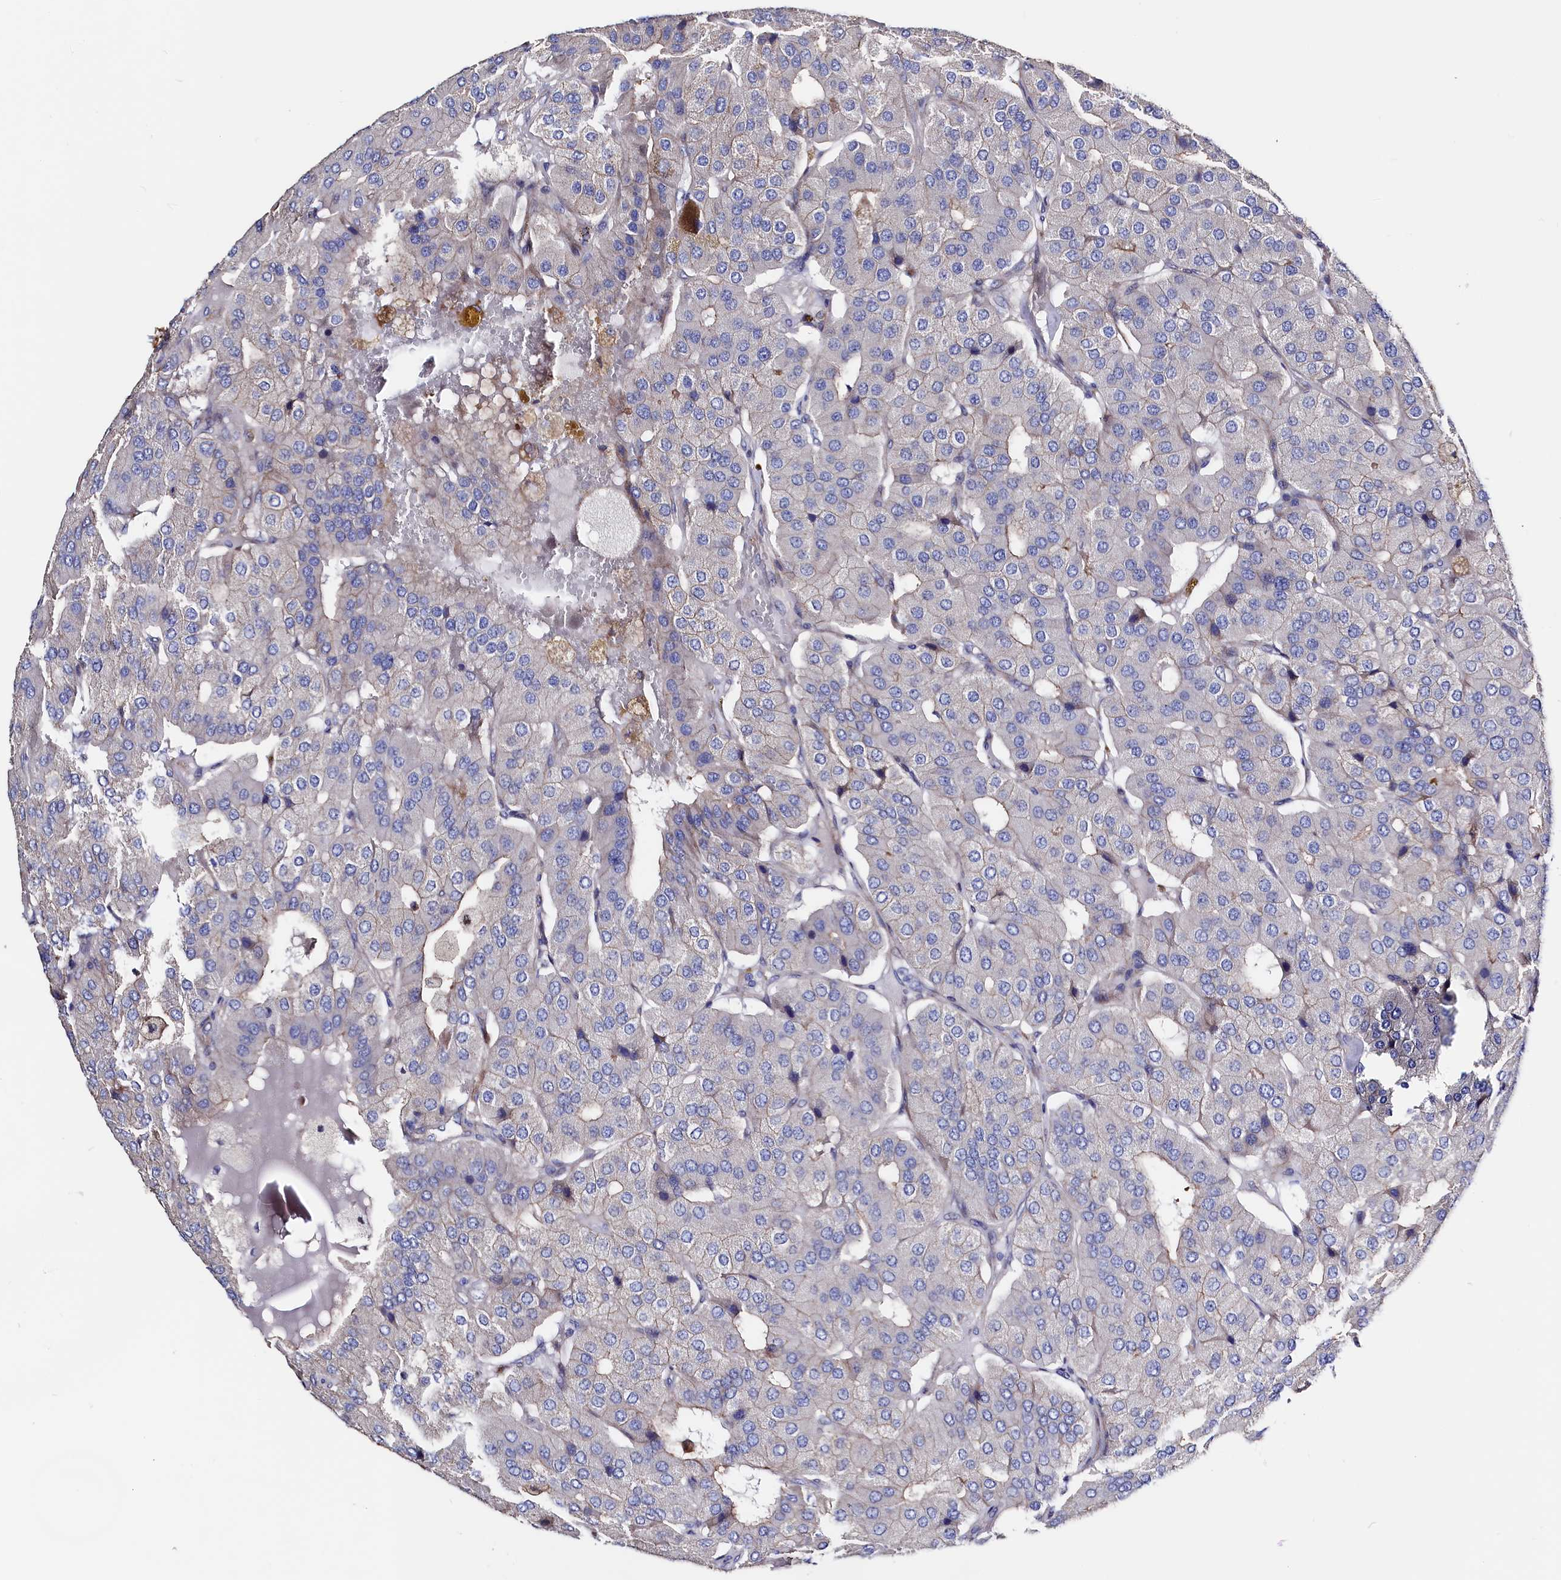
{"staining": {"intensity": "negative", "quantity": "none", "location": "none"}, "tissue": "parathyroid gland", "cell_type": "Glandular cells", "image_type": "normal", "snomed": [{"axis": "morphology", "description": "Normal tissue, NOS"}, {"axis": "morphology", "description": "Adenoma, NOS"}, {"axis": "topography", "description": "Parathyroid gland"}], "caption": "Glandular cells show no significant expression in normal parathyroid gland. (Immunohistochemistry, brightfield microscopy, high magnification).", "gene": "WNT8A", "patient": {"sex": "female", "age": 86}}